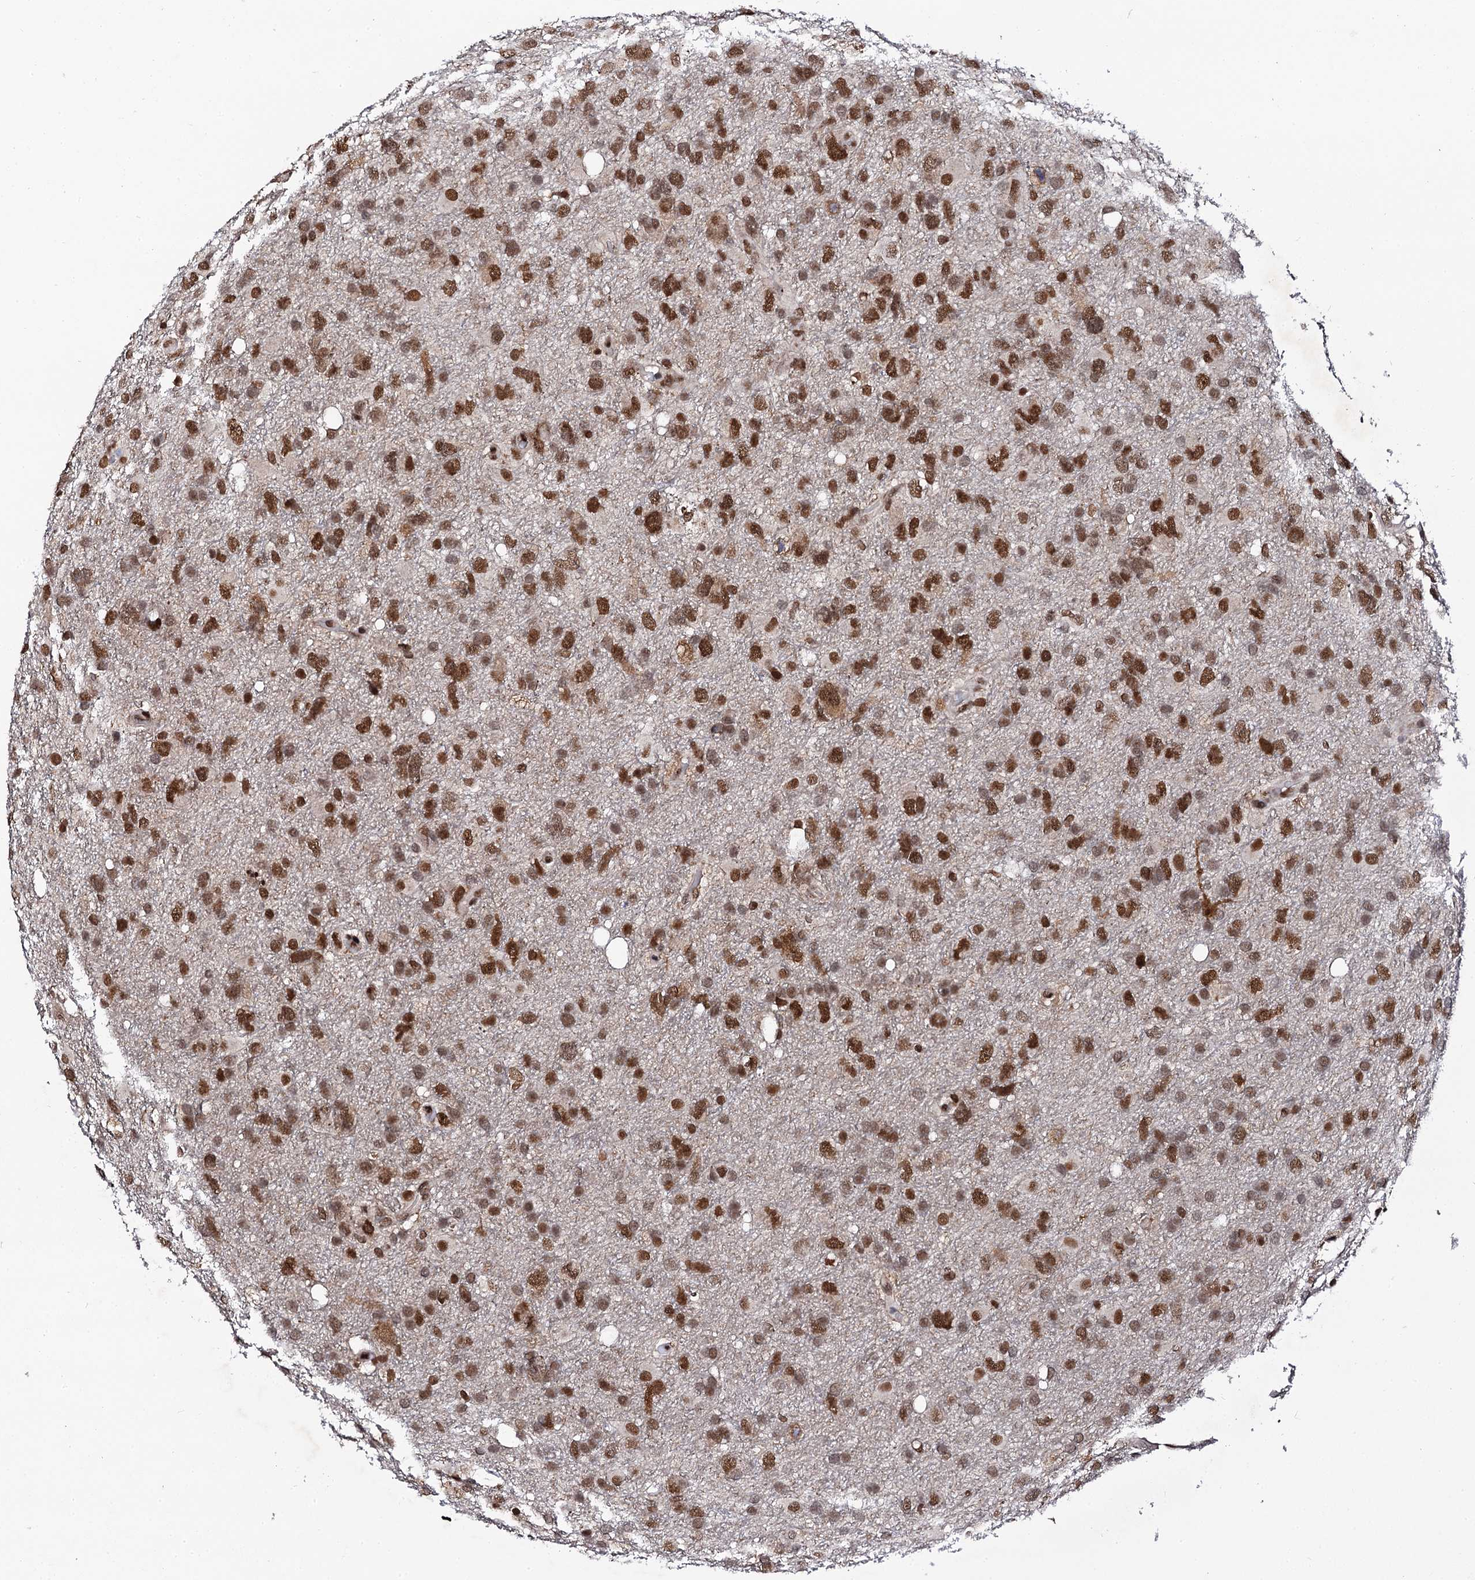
{"staining": {"intensity": "moderate", "quantity": ">75%", "location": "nuclear"}, "tissue": "glioma", "cell_type": "Tumor cells", "image_type": "cancer", "snomed": [{"axis": "morphology", "description": "Glioma, malignant, High grade"}, {"axis": "topography", "description": "Brain"}], "caption": "IHC of glioma displays medium levels of moderate nuclear staining in about >75% of tumor cells. Using DAB (3,3'-diaminobenzidine) (brown) and hematoxylin (blue) stains, captured at high magnification using brightfield microscopy.", "gene": "CSTF3", "patient": {"sex": "male", "age": 61}}